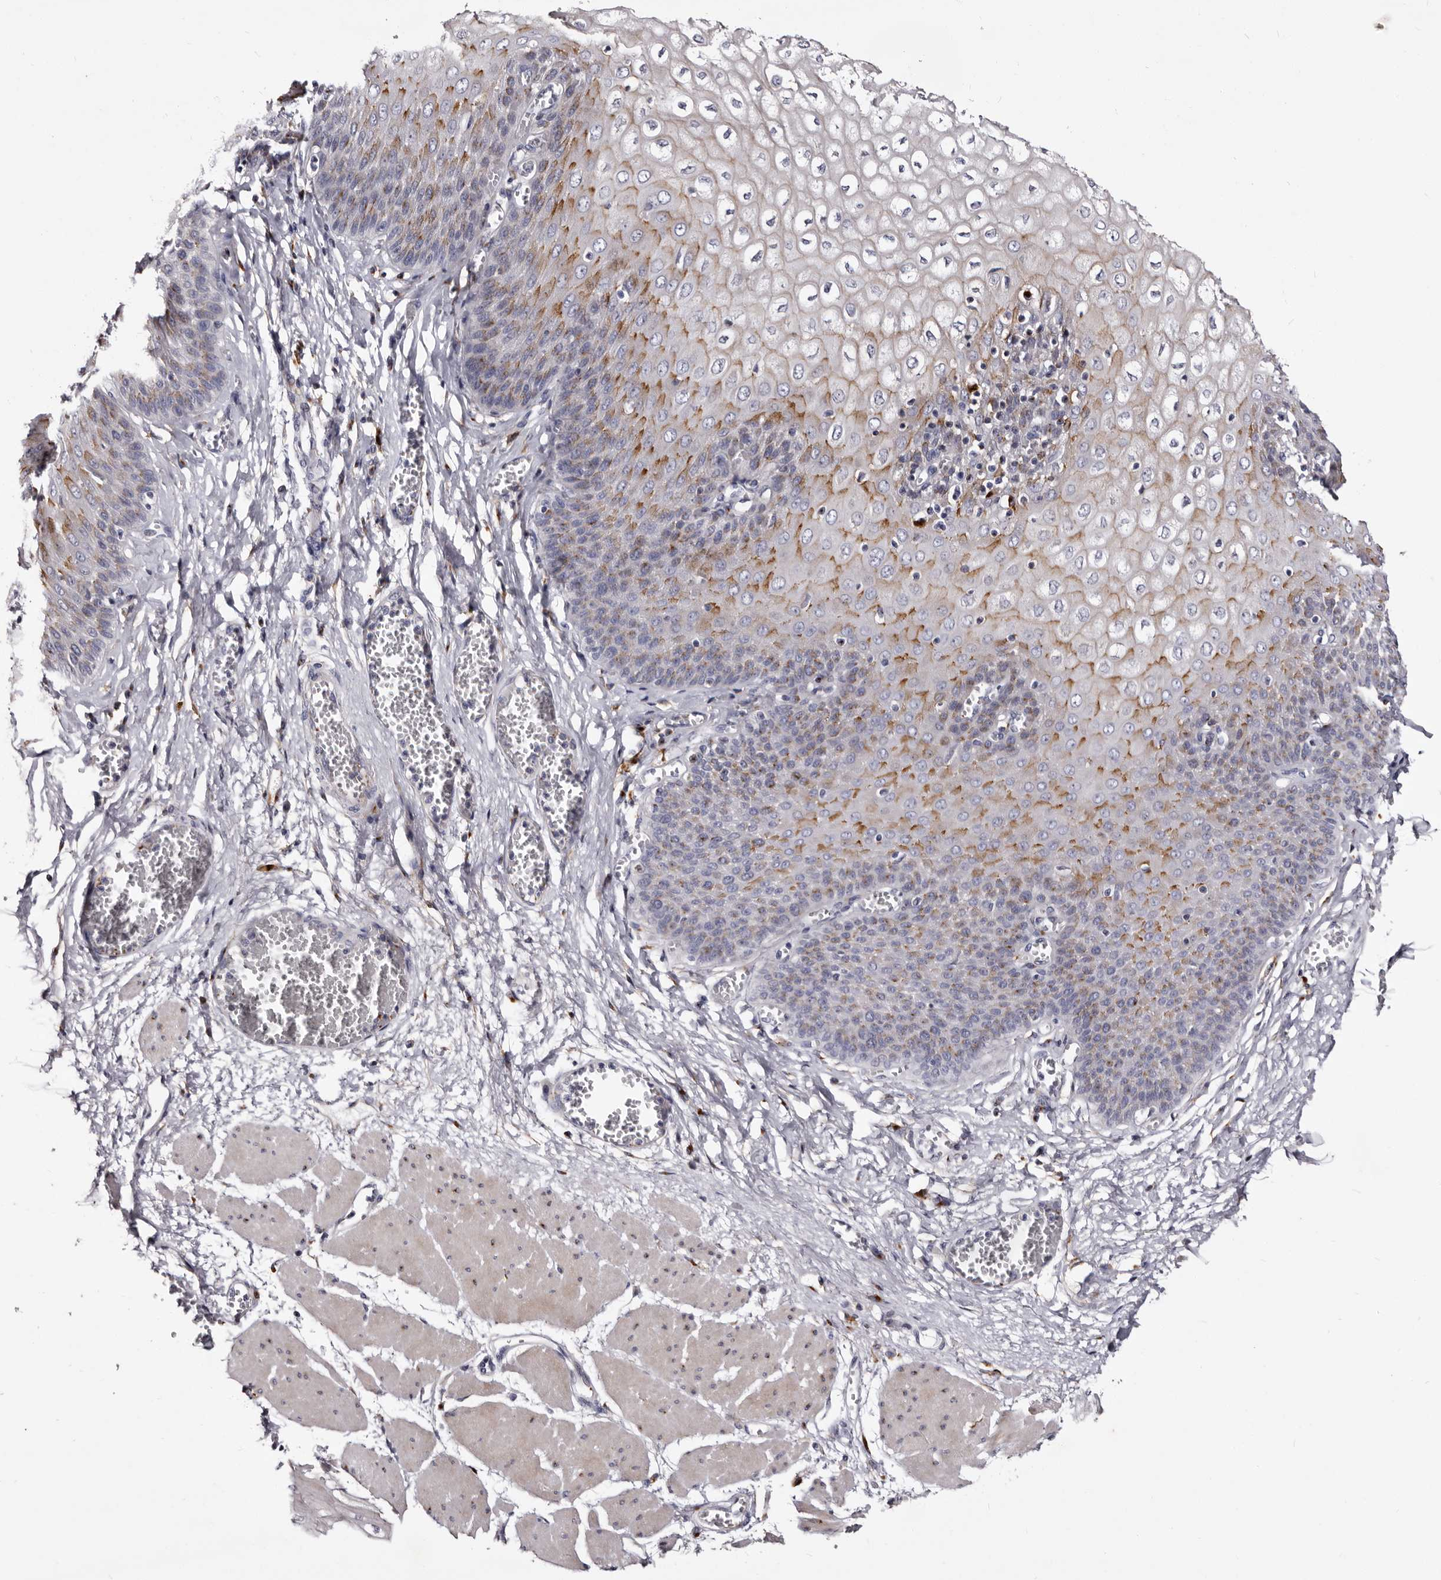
{"staining": {"intensity": "moderate", "quantity": "25%-75%", "location": "cytoplasmic/membranous"}, "tissue": "esophagus", "cell_type": "Squamous epithelial cells", "image_type": "normal", "snomed": [{"axis": "morphology", "description": "Normal tissue, NOS"}, {"axis": "topography", "description": "Esophagus"}], "caption": "This is an image of IHC staining of normal esophagus, which shows moderate staining in the cytoplasmic/membranous of squamous epithelial cells.", "gene": "AUNIP", "patient": {"sex": "male", "age": 60}}